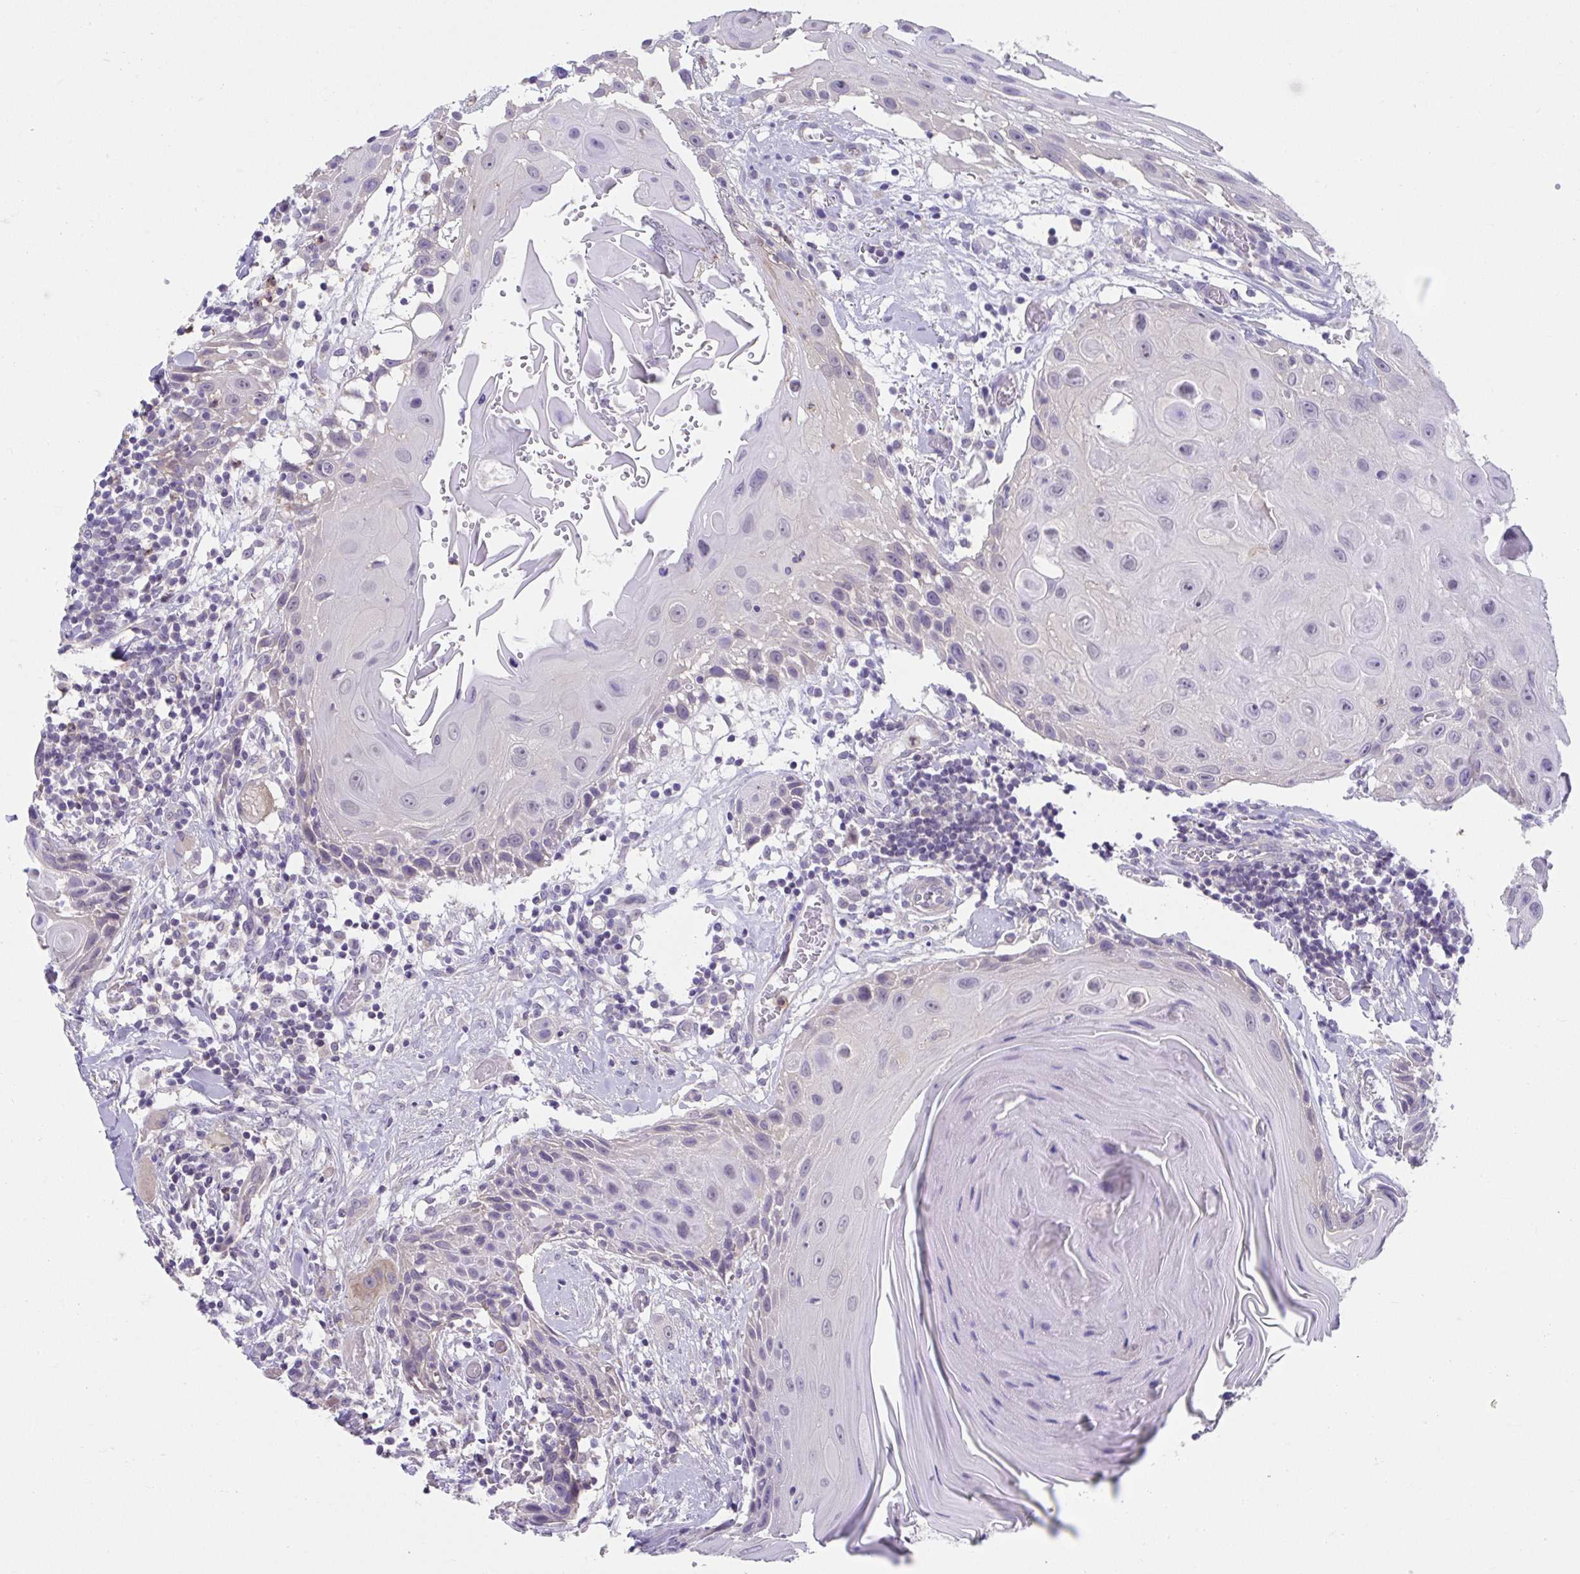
{"staining": {"intensity": "negative", "quantity": "none", "location": "none"}, "tissue": "head and neck cancer", "cell_type": "Tumor cells", "image_type": "cancer", "snomed": [{"axis": "morphology", "description": "Squamous cell carcinoma, NOS"}, {"axis": "topography", "description": "Oral tissue"}, {"axis": "topography", "description": "Head-Neck"}], "caption": "The micrograph displays no significant staining in tumor cells of head and neck cancer.", "gene": "CXCR1", "patient": {"sex": "male", "age": 49}}